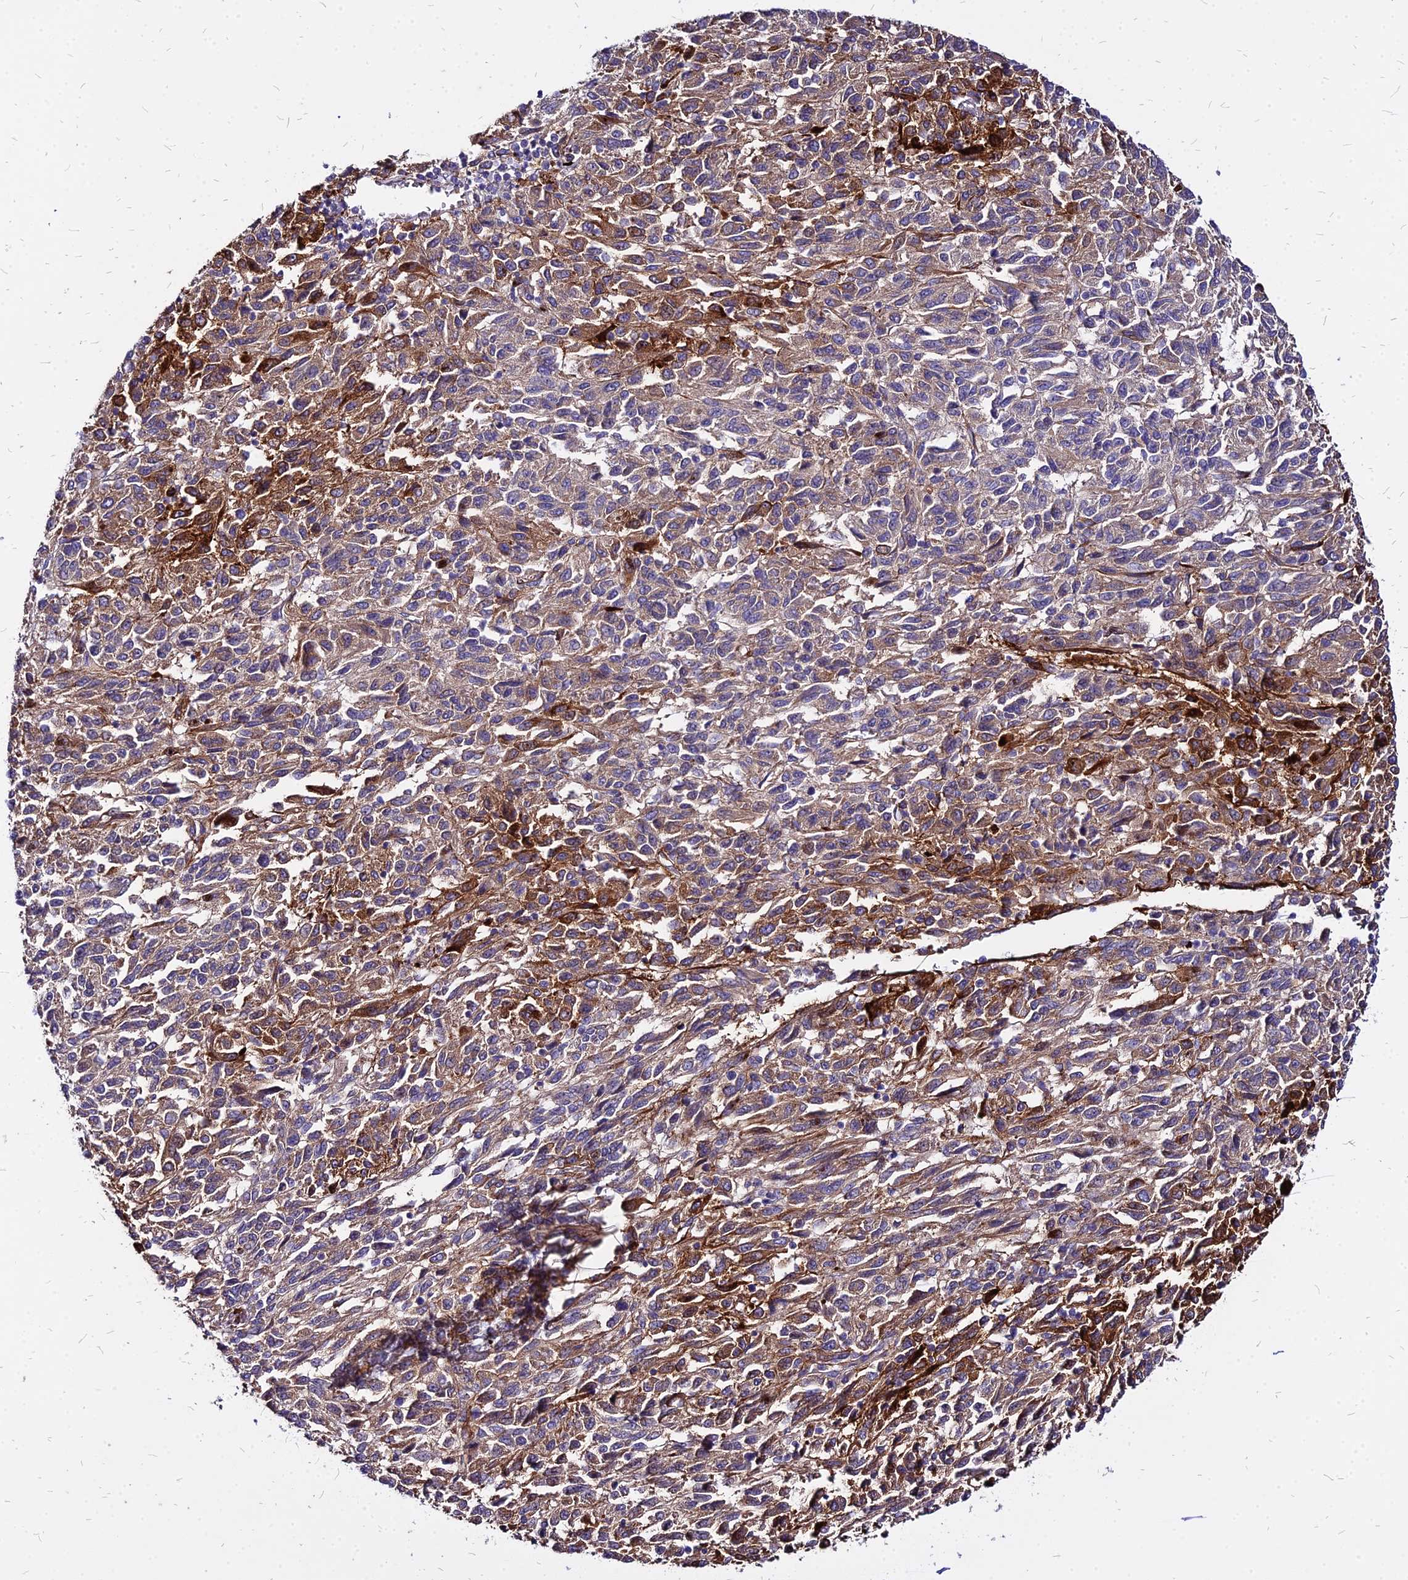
{"staining": {"intensity": "moderate", "quantity": "25%-75%", "location": "cytoplasmic/membranous"}, "tissue": "melanoma", "cell_type": "Tumor cells", "image_type": "cancer", "snomed": [{"axis": "morphology", "description": "Malignant melanoma, Metastatic site"}, {"axis": "topography", "description": "Lung"}], "caption": "Malignant melanoma (metastatic site) tissue demonstrates moderate cytoplasmic/membranous staining in approximately 25%-75% of tumor cells The staining is performed using DAB (3,3'-diaminobenzidine) brown chromogen to label protein expression. The nuclei are counter-stained blue using hematoxylin.", "gene": "COMMD10", "patient": {"sex": "male", "age": 64}}